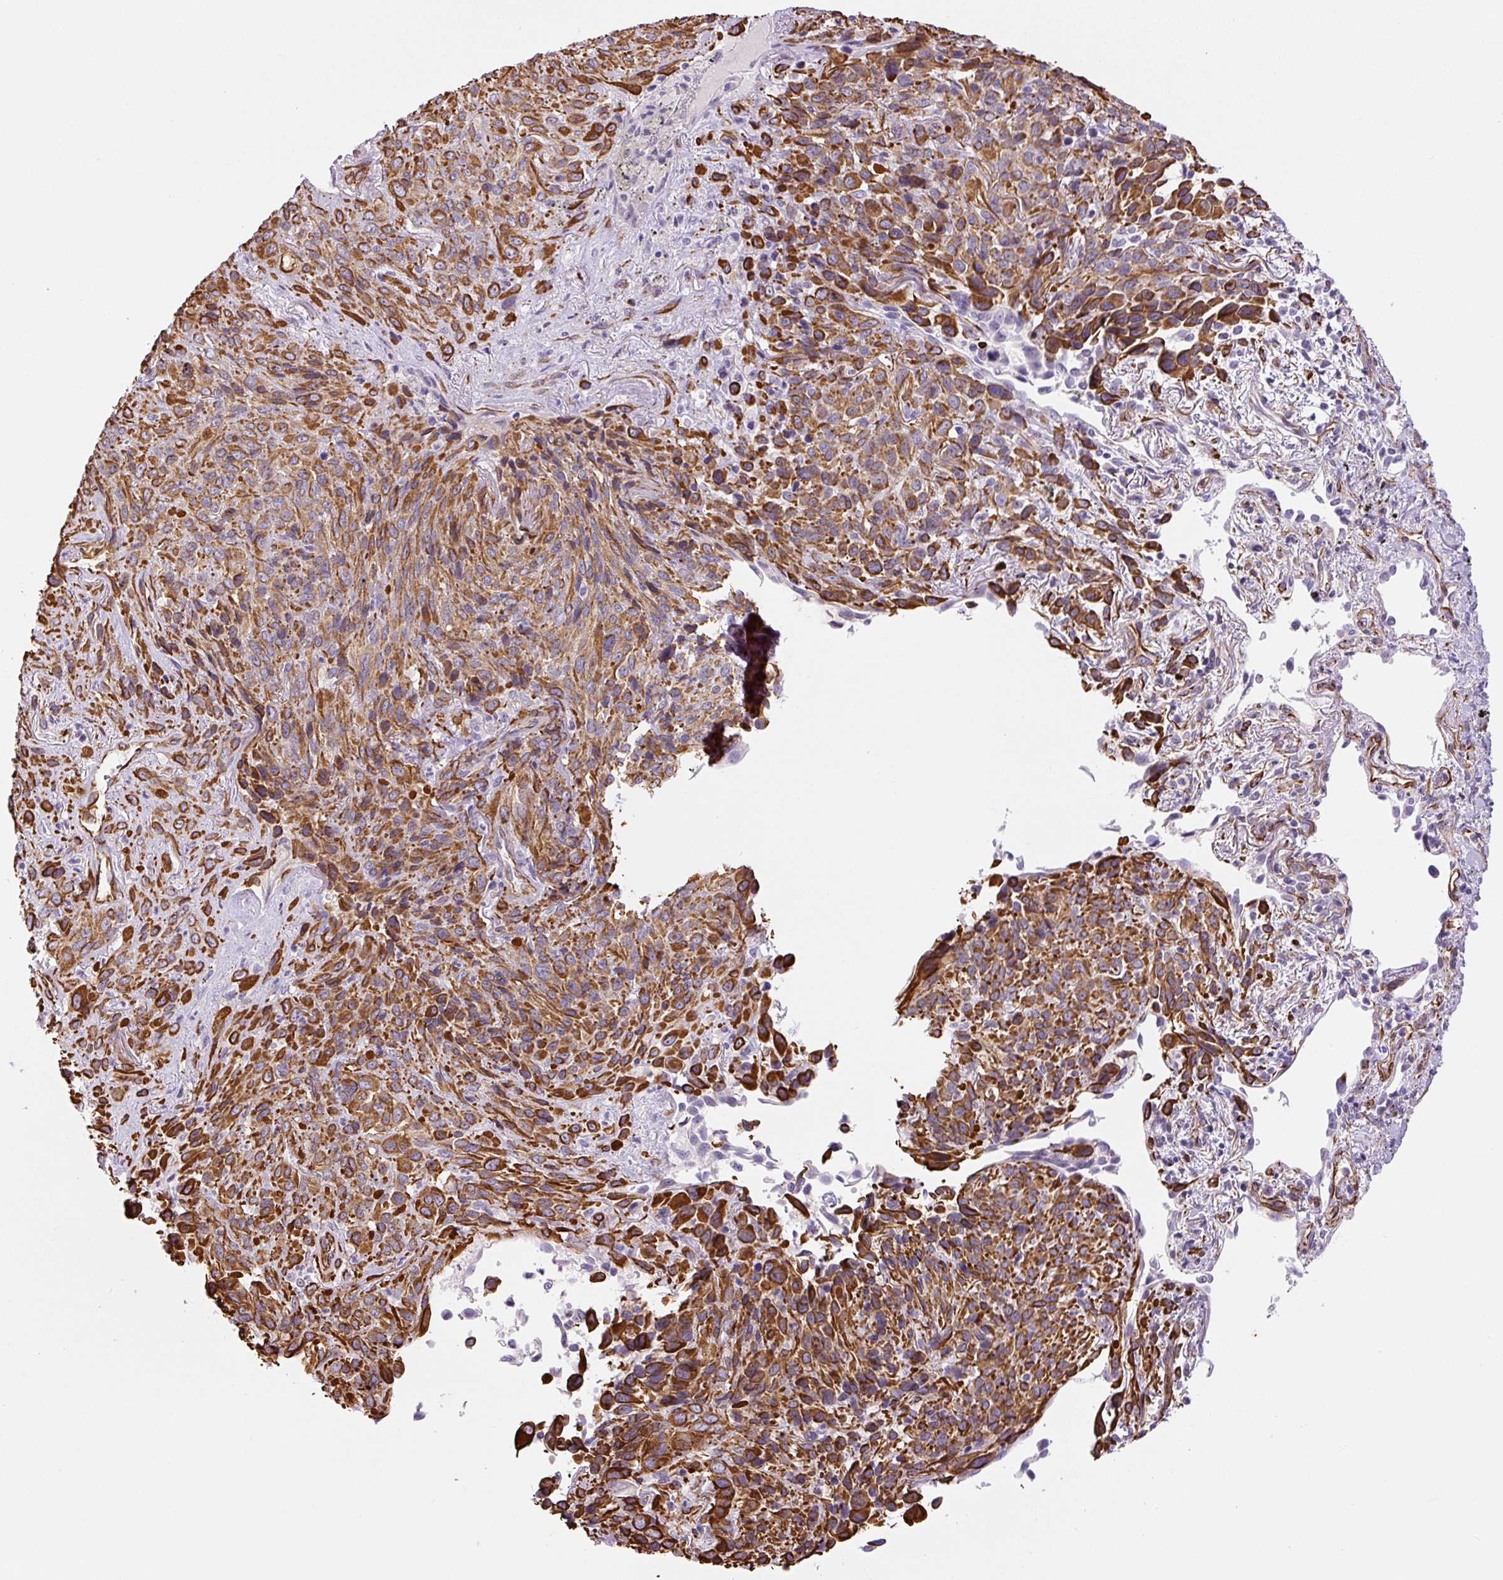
{"staining": {"intensity": "moderate", "quantity": ">75%", "location": "cytoplasmic/membranous"}, "tissue": "melanoma", "cell_type": "Tumor cells", "image_type": "cancer", "snomed": [{"axis": "morphology", "description": "Malignant melanoma, Metastatic site"}, {"axis": "topography", "description": "Lung"}], "caption": "An immunohistochemistry (IHC) image of tumor tissue is shown. Protein staining in brown shows moderate cytoplasmic/membranous positivity in melanoma within tumor cells. (Stains: DAB in brown, nuclei in blue, Microscopy: brightfield microscopy at high magnification).", "gene": "NES", "patient": {"sex": "male", "age": 48}}